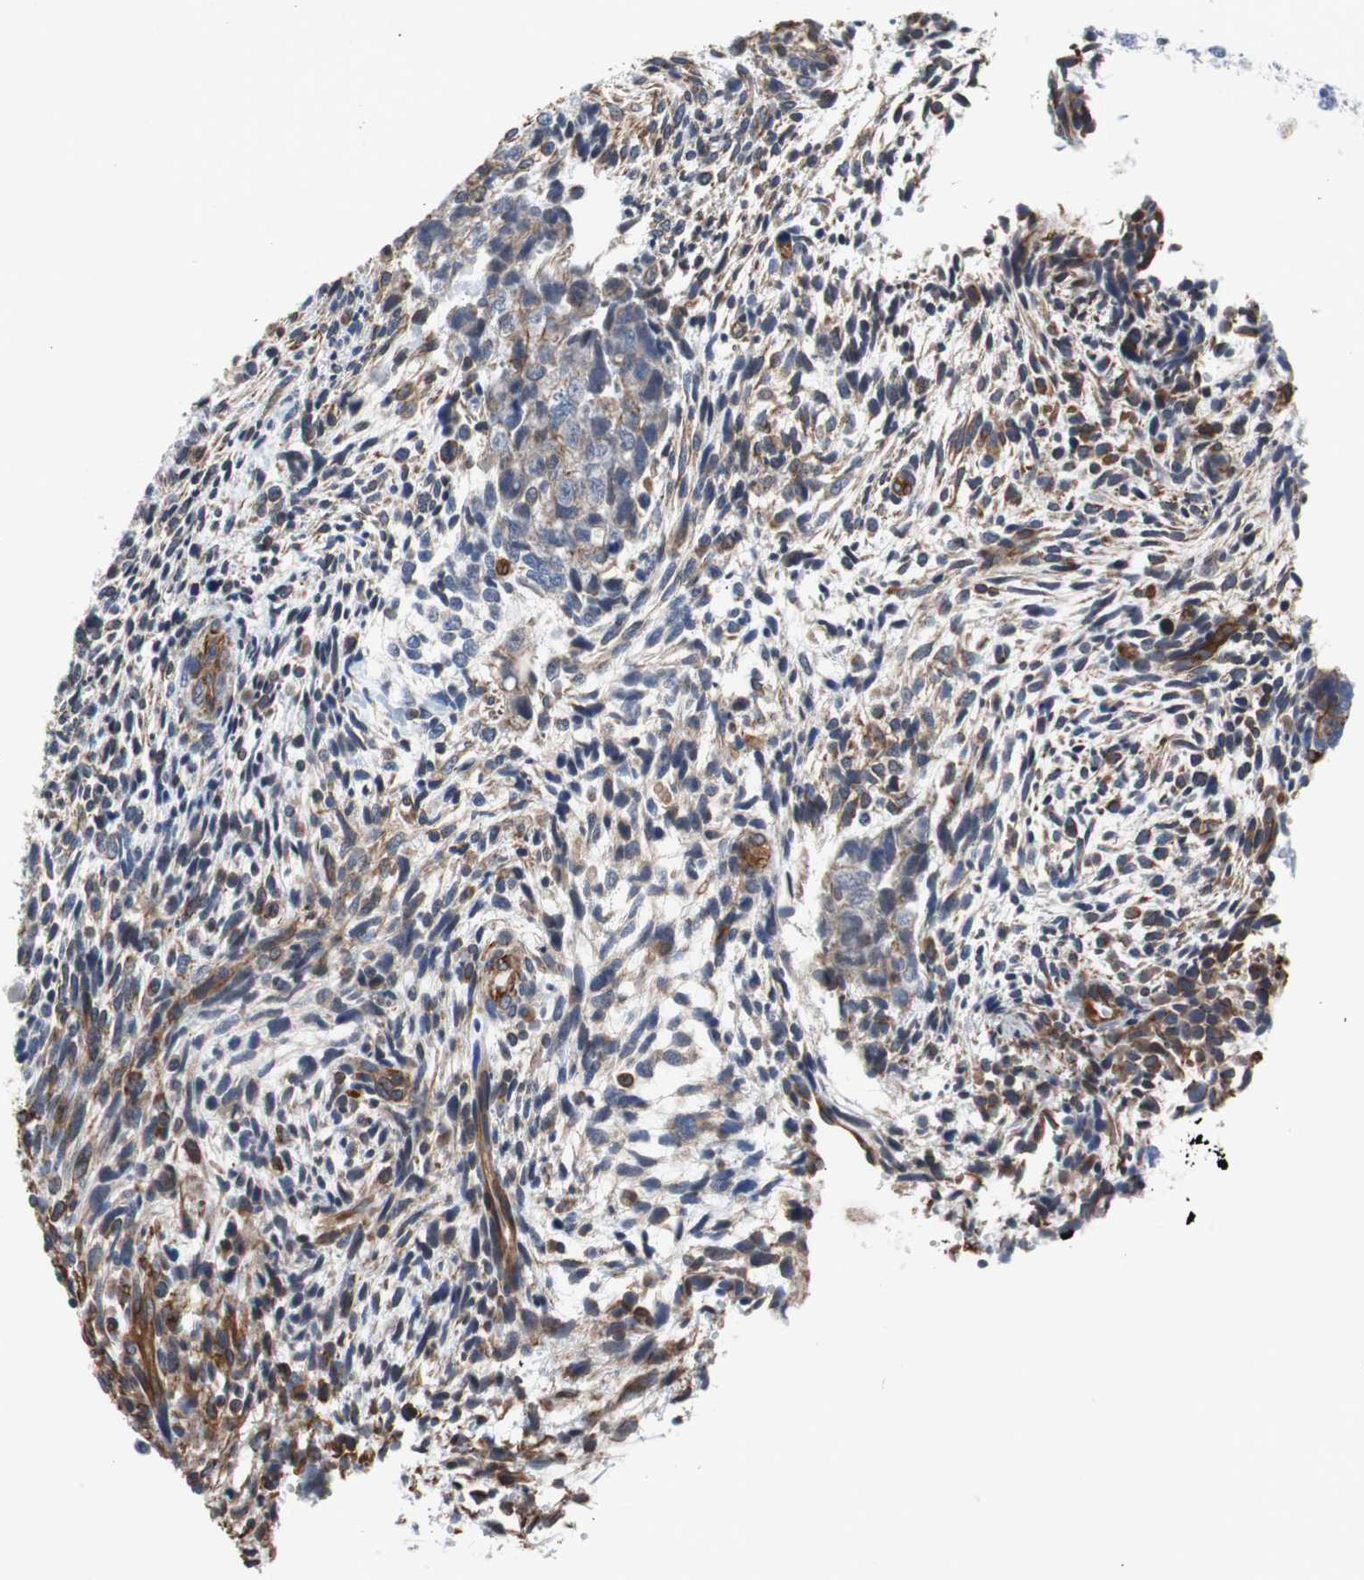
{"staining": {"intensity": "weak", "quantity": "25%-75%", "location": "cytoplasmic/membranous"}, "tissue": "testis cancer", "cell_type": "Tumor cells", "image_type": "cancer", "snomed": [{"axis": "morphology", "description": "Normal tissue, NOS"}, {"axis": "morphology", "description": "Carcinoma, Embryonal, NOS"}, {"axis": "topography", "description": "Testis"}], "caption": "Brown immunohistochemical staining in human testis cancer displays weak cytoplasmic/membranous staining in about 25%-75% of tumor cells. The protein of interest is shown in brown color, while the nuclei are stained blue.", "gene": "KIF3B", "patient": {"sex": "male", "age": 36}}